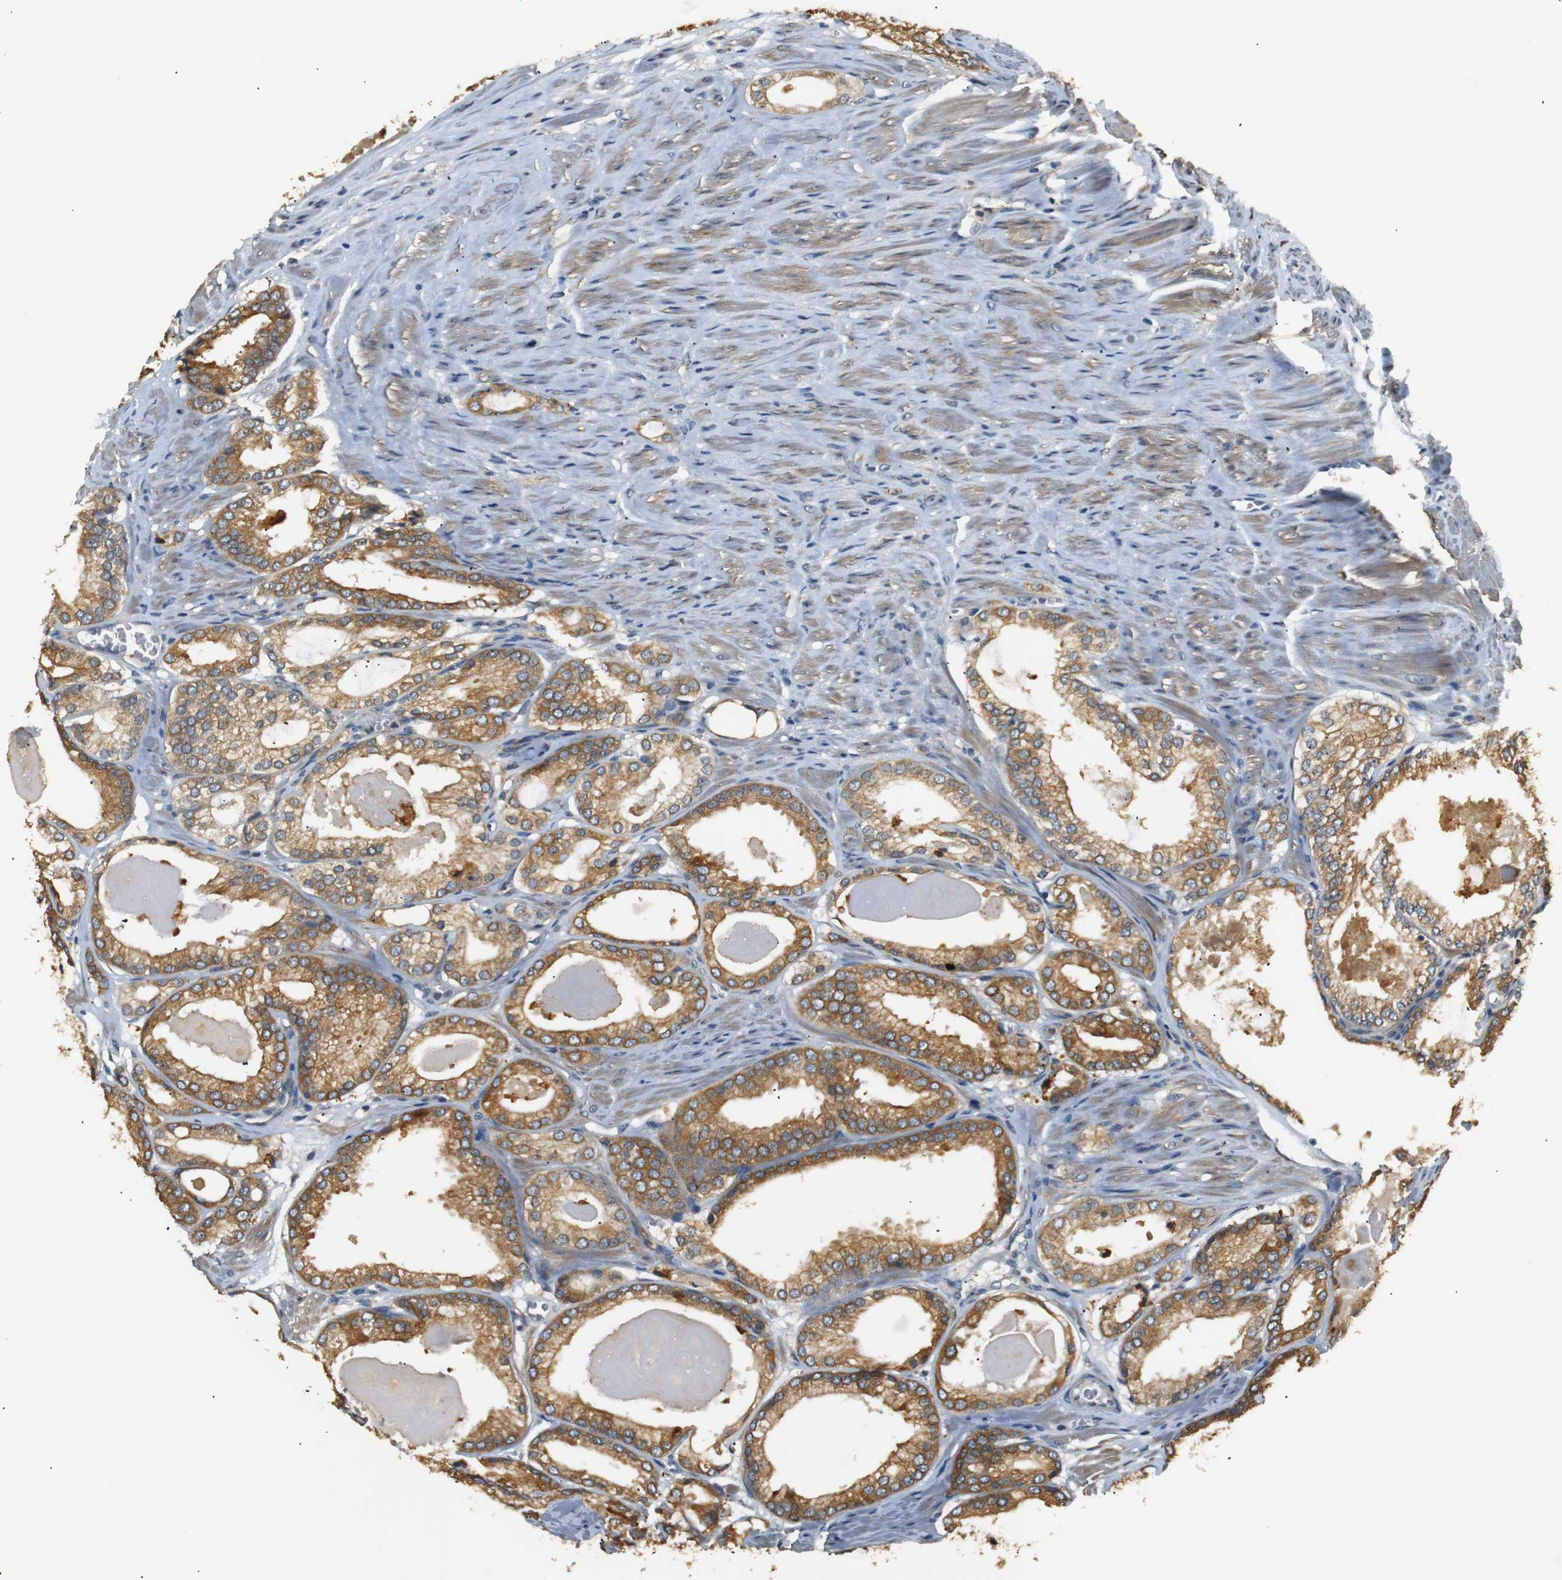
{"staining": {"intensity": "moderate", "quantity": ">75%", "location": "cytoplasmic/membranous"}, "tissue": "prostate cancer", "cell_type": "Tumor cells", "image_type": "cancer", "snomed": [{"axis": "morphology", "description": "Adenocarcinoma, High grade"}, {"axis": "topography", "description": "Prostate"}], "caption": "Immunohistochemical staining of human prostate cancer (adenocarcinoma (high-grade)) displays moderate cytoplasmic/membranous protein positivity in about >75% of tumor cells. (DAB (3,3'-diaminobenzidine) IHC, brown staining for protein, blue staining for nuclei).", "gene": "TMED2", "patient": {"sex": "male", "age": 61}}